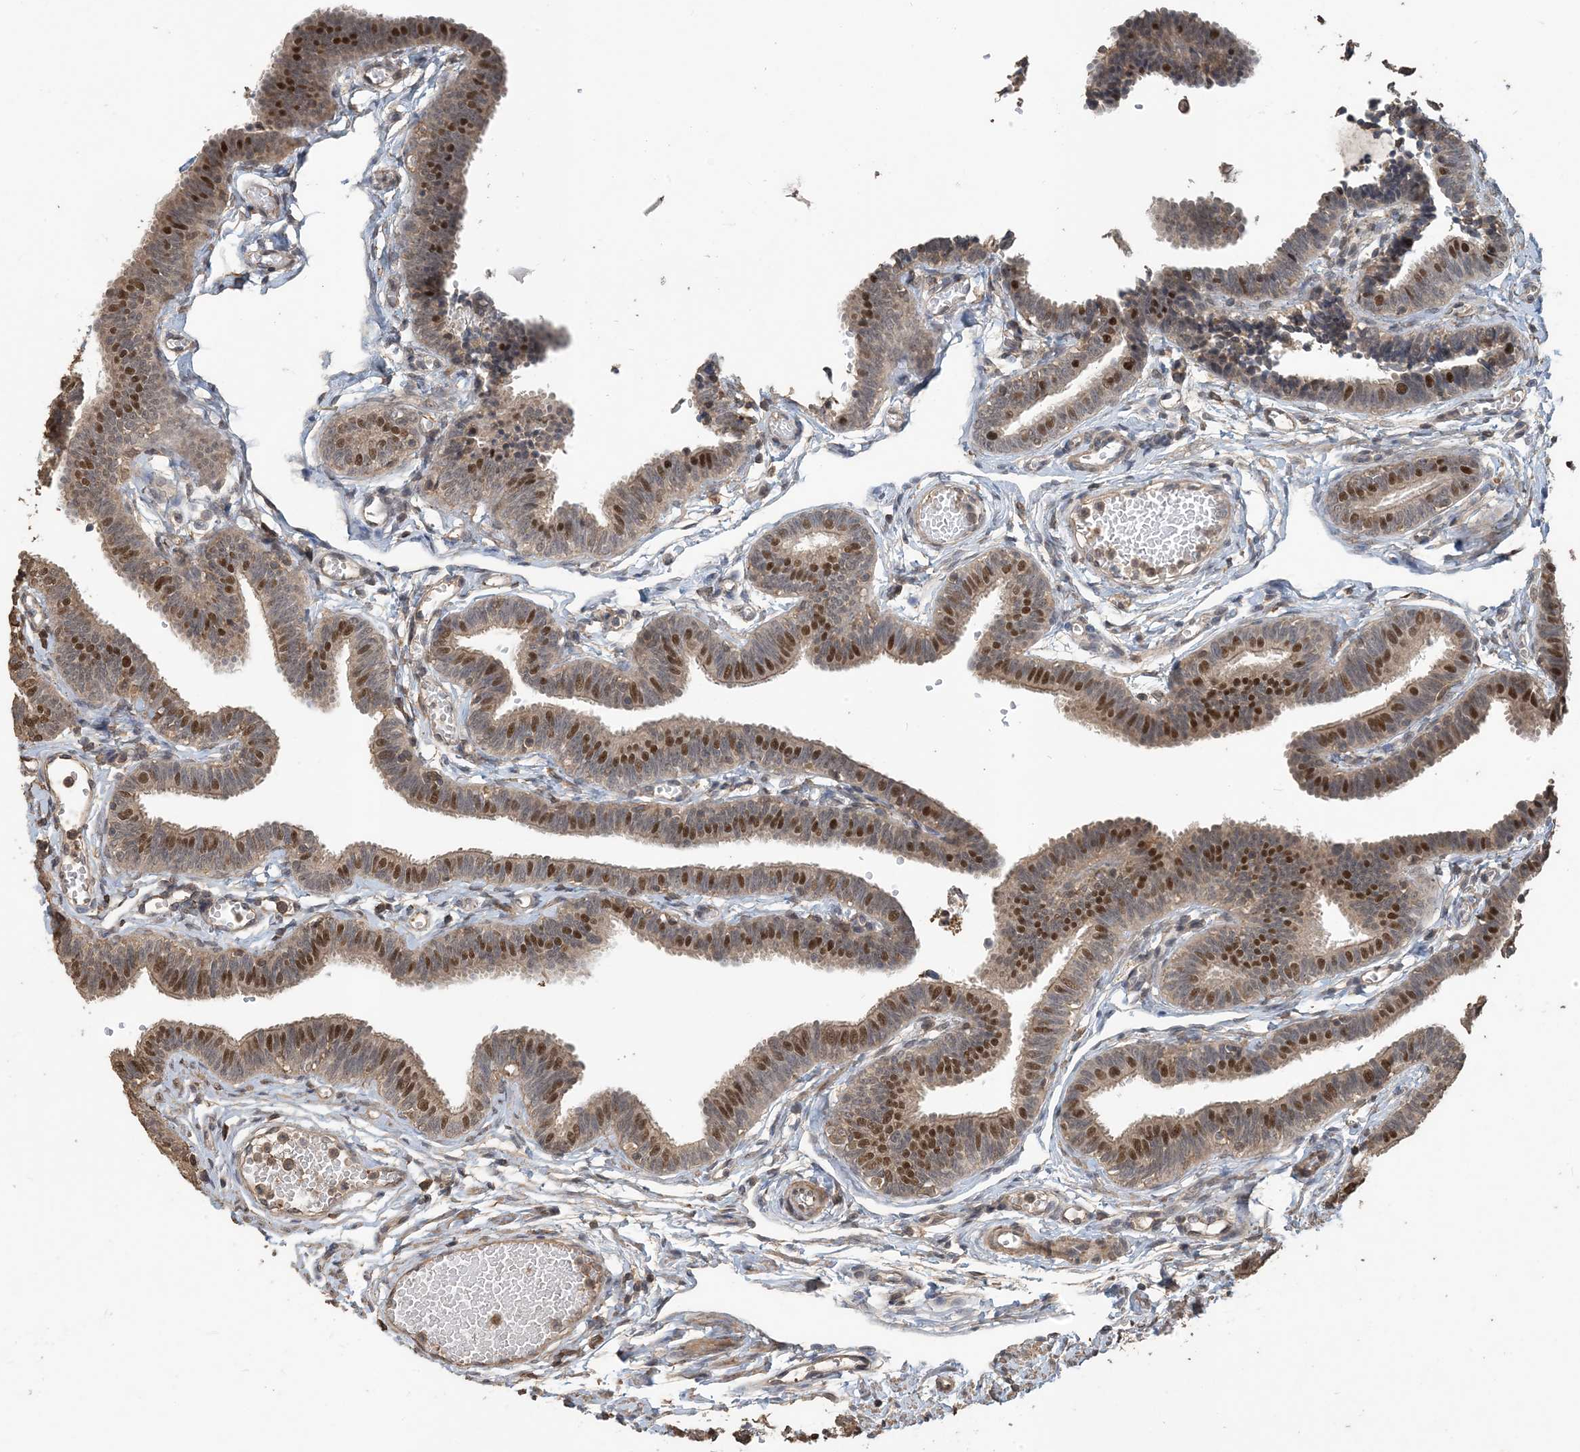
{"staining": {"intensity": "moderate", "quantity": ">75%", "location": "cytoplasmic/membranous,nuclear"}, "tissue": "fallopian tube", "cell_type": "Glandular cells", "image_type": "normal", "snomed": [{"axis": "morphology", "description": "Normal tissue, NOS"}, {"axis": "topography", "description": "Fallopian tube"}, {"axis": "topography", "description": "Ovary"}], "caption": "Protein analysis of unremarkable fallopian tube shows moderate cytoplasmic/membranous,nuclear positivity in about >75% of glandular cells. Using DAB (brown) and hematoxylin (blue) stains, captured at high magnification using brightfield microscopy.", "gene": "ZC3H12A", "patient": {"sex": "female", "age": 23}}